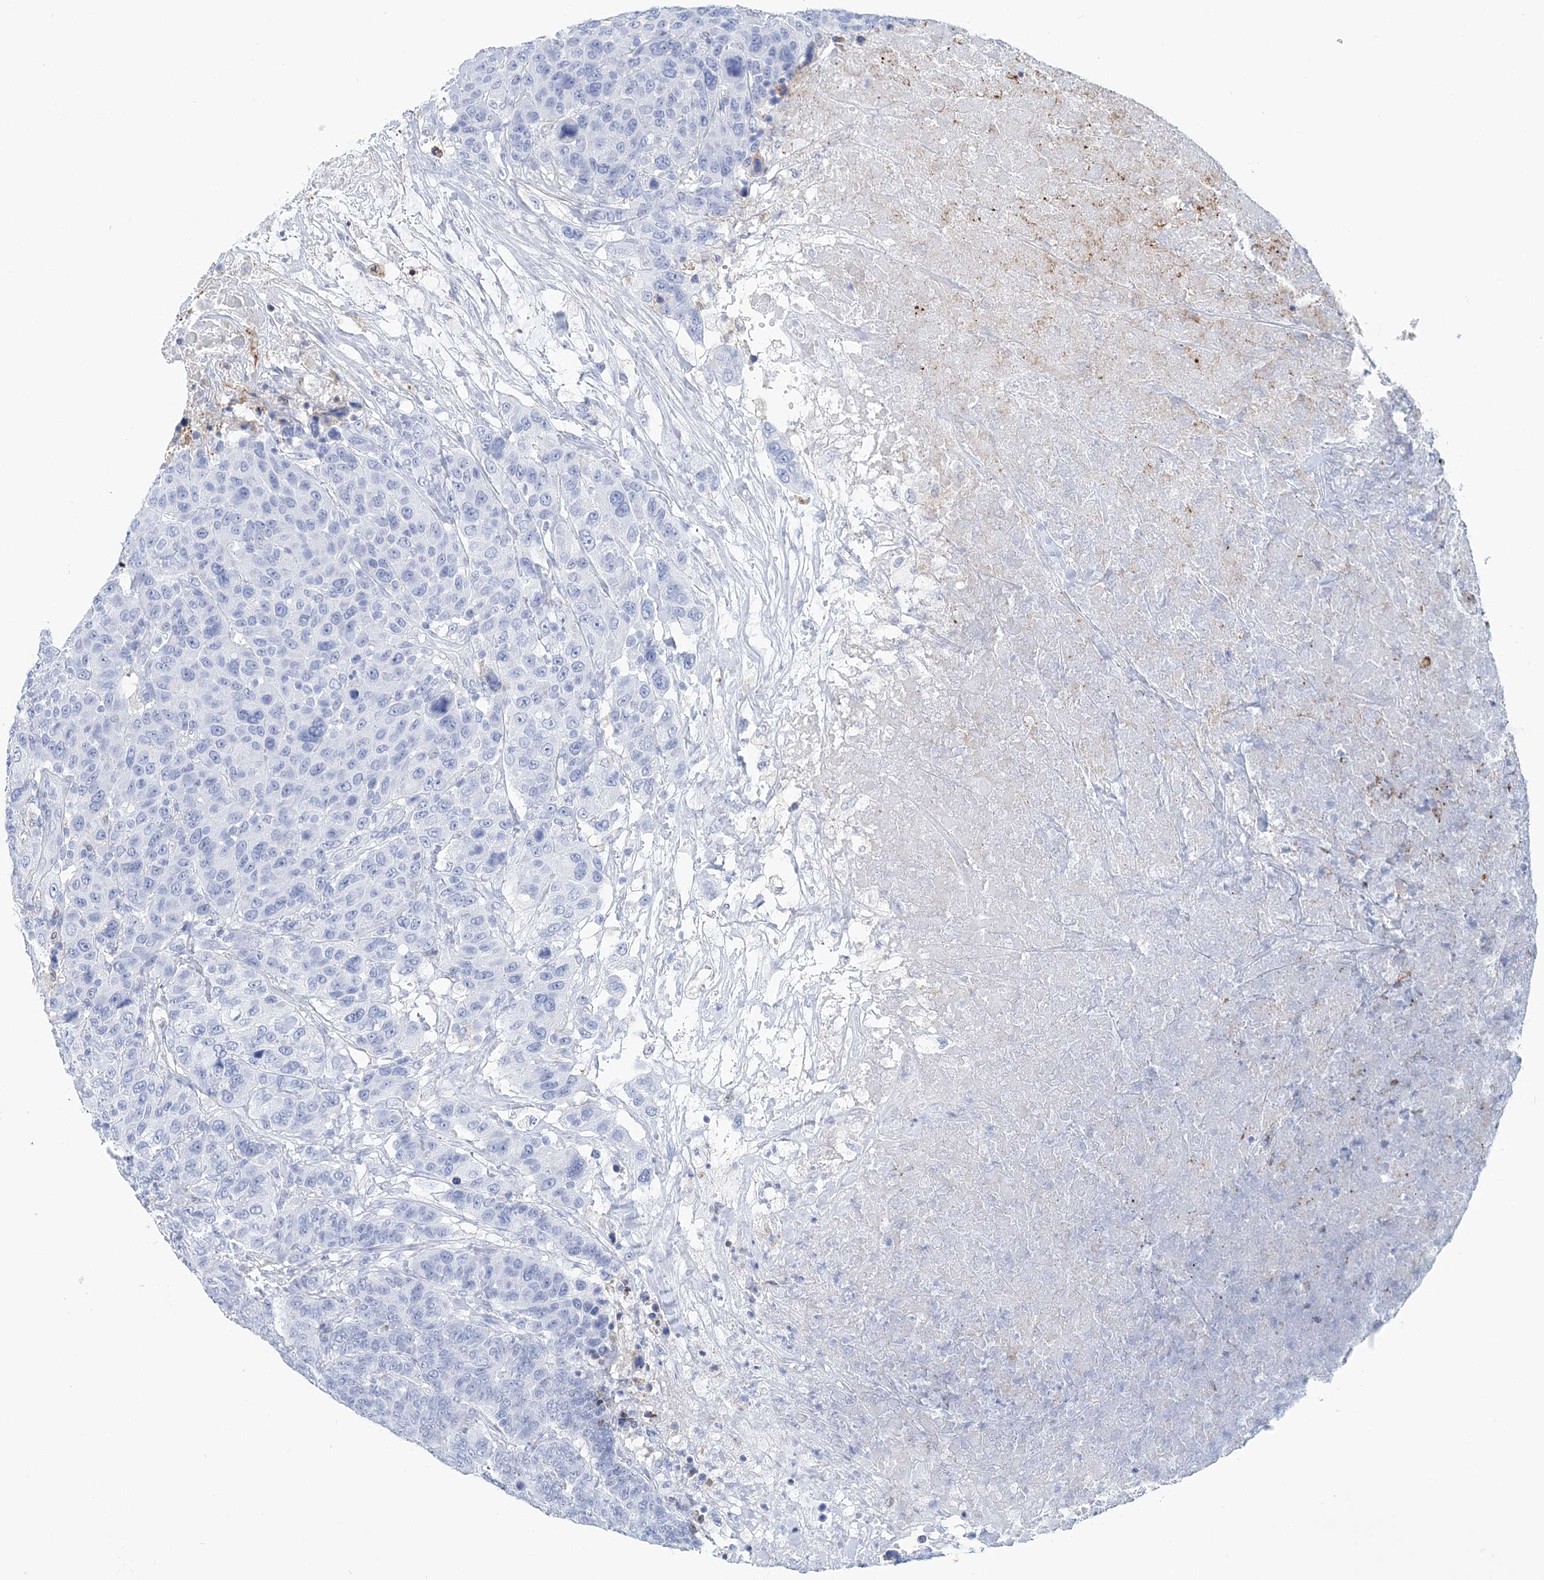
{"staining": {"intensity": "negative", "quantity": "none", "location": "none"}, "tissue": "breast cancer", "cell_type": "Tumor cells", "image_type": "cancer", "snomed": [{"axis": "morphology", "description": "Duct carcinoma"}, {"axis": "topography", "description": "Breast"}], "caption": "Immunohistochemistry (IHC) photomicrograph of breast cancer (intraductal carcinoma) stained for a protein (brown), which displays no expression in tumor cells.", "gene": "NKX6-1", "patient": {"sex": "female", "age": 37}}